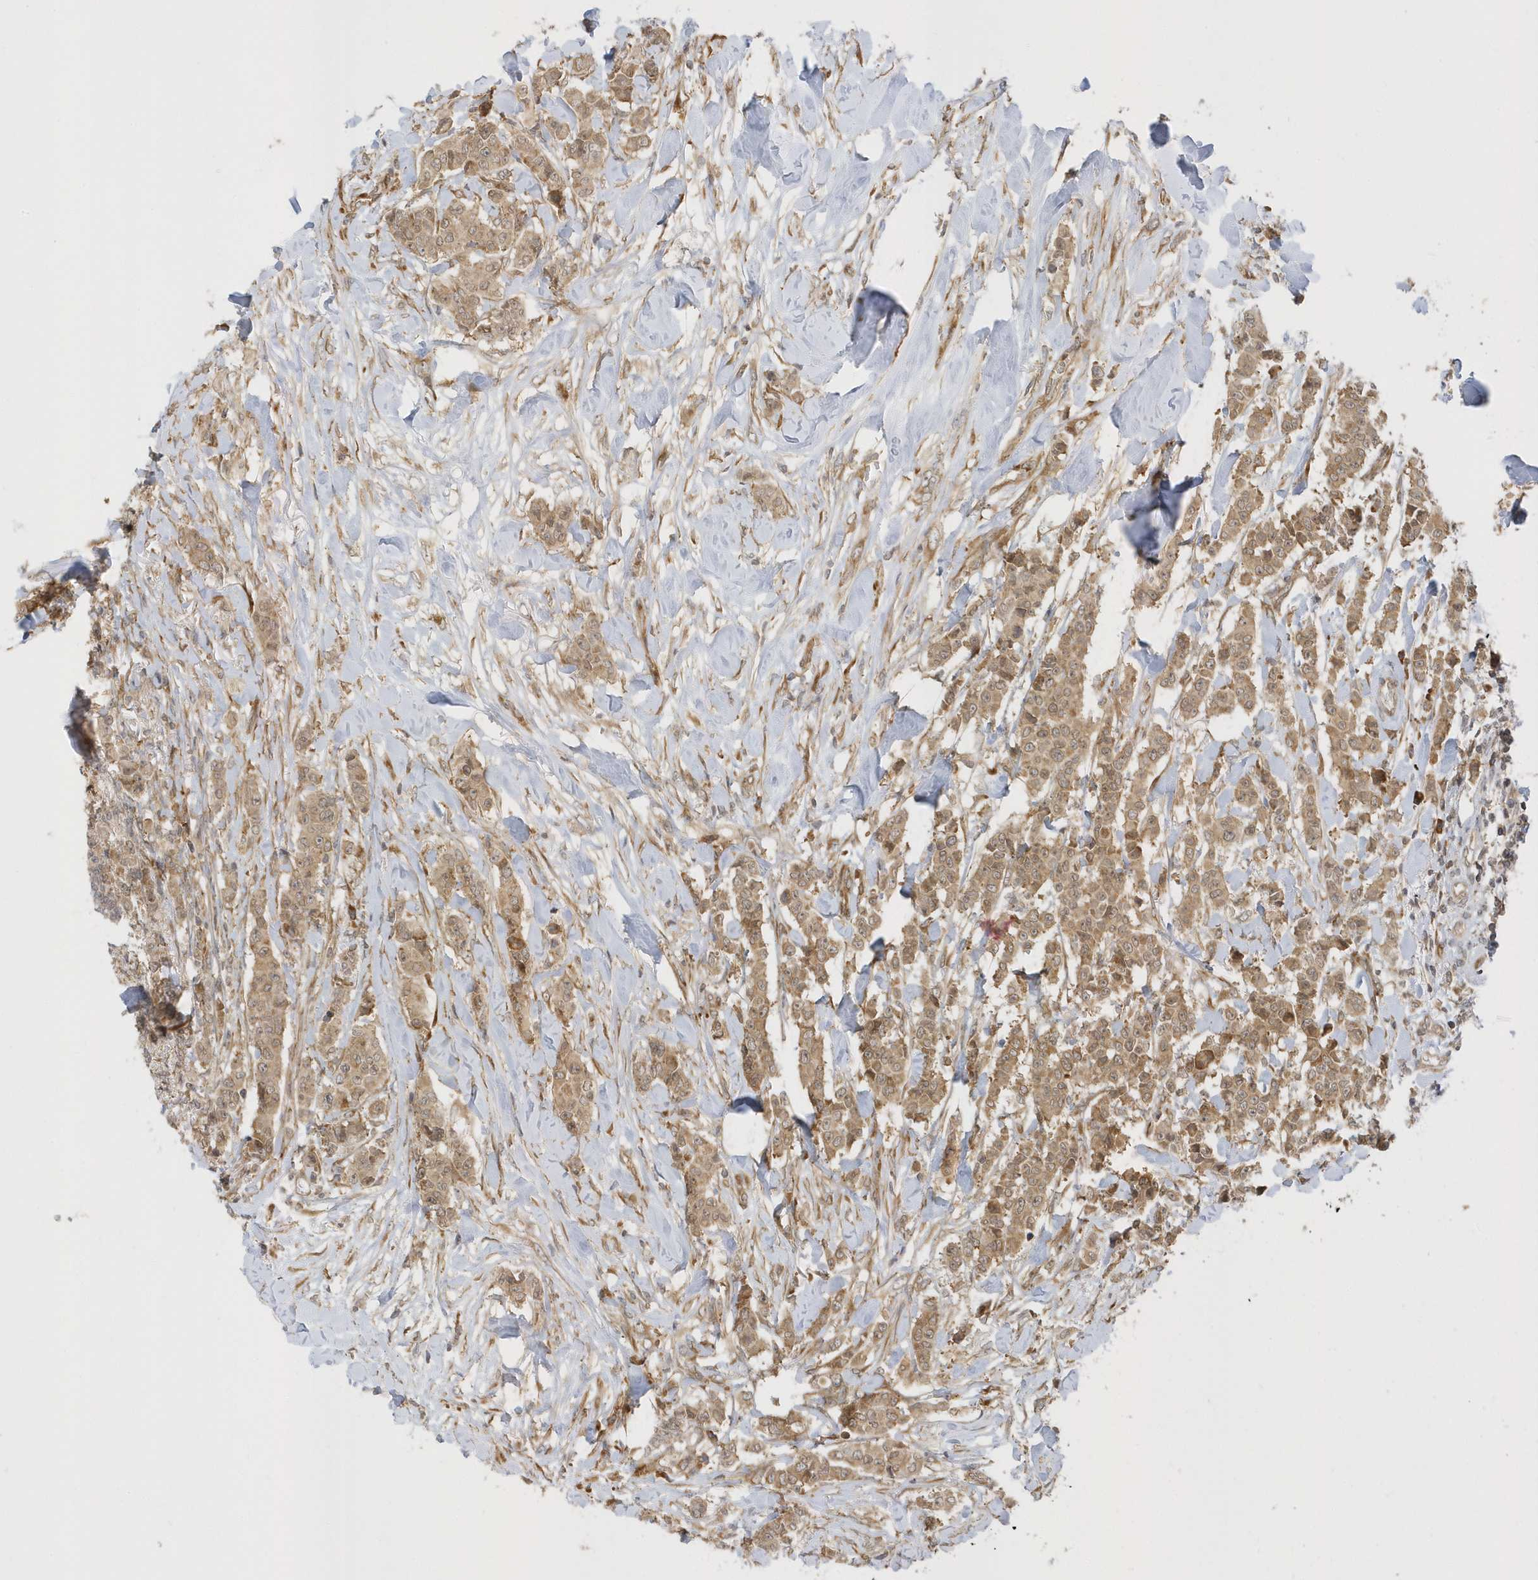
{"staining": {"intensity": "moderate", "quantity": ">75%", "location": "cytoplasmic/membranous,nuclear"}, "tissue": "breast cancer", "cell_type": "Tumor cells", "image_type": "cancer", "snomed": [{"axis": "morphology", "description": "Duct carcinoma"}, {"axis": "topography", "description": "Breast"}], "caption": "IHC photomicrograph of neoplastic tissue: infiltrating ductal carcinoma (breast) stained using immunohistochemistry reveals medium levels of moderate protein expression localized specifically in the cytoplasmic/membranous and nuclear of tumor cells, appearing as a cytoplasmic/membranous and nuclear brown color.", "gene": "METTL21A", "patient": {"sex": "female", "age": 40}}